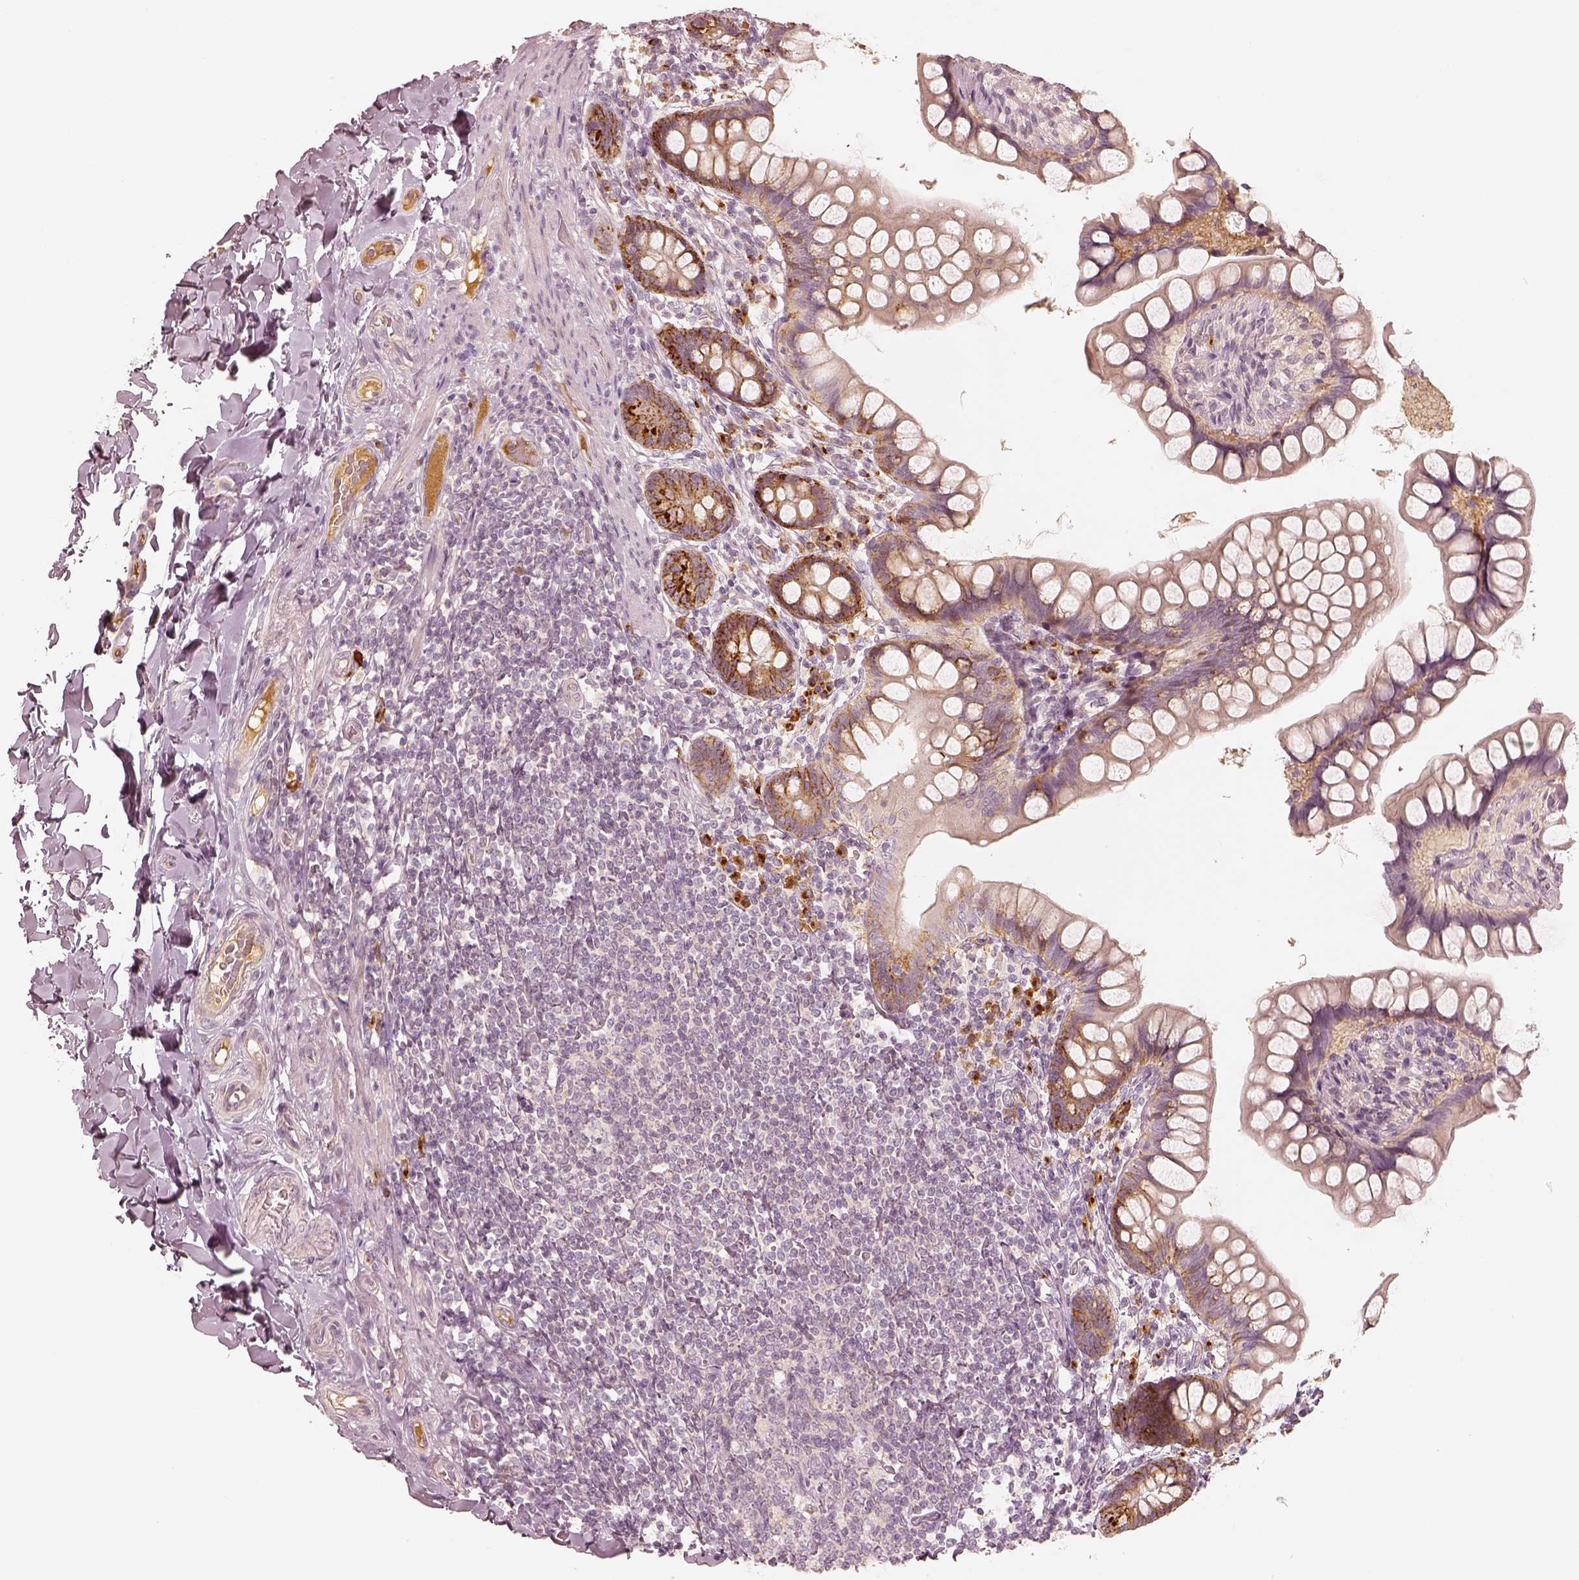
{"staining": {"intensity": "strong", "quantity": ">75%", "location": "cytoplasmic/membranous"}, "tissue": "small intestine", "cell_type": "Glandular cells", "image_type": "normal", "snomed": [{"axis": "morphology", "description": "Normal tissue, NOS"}, {"axis": "topography", "description": "Small intestine"}], "caption": "A micrograph of human small intestine stained for a protein displays strong cytoplasmic/membranous brown staining in glandular cells. (brown staining indicates protein expression, while blue staining denotes nuclei).", "gene": "GORASP2", "patient": {"sex": "male", "age": 70}}